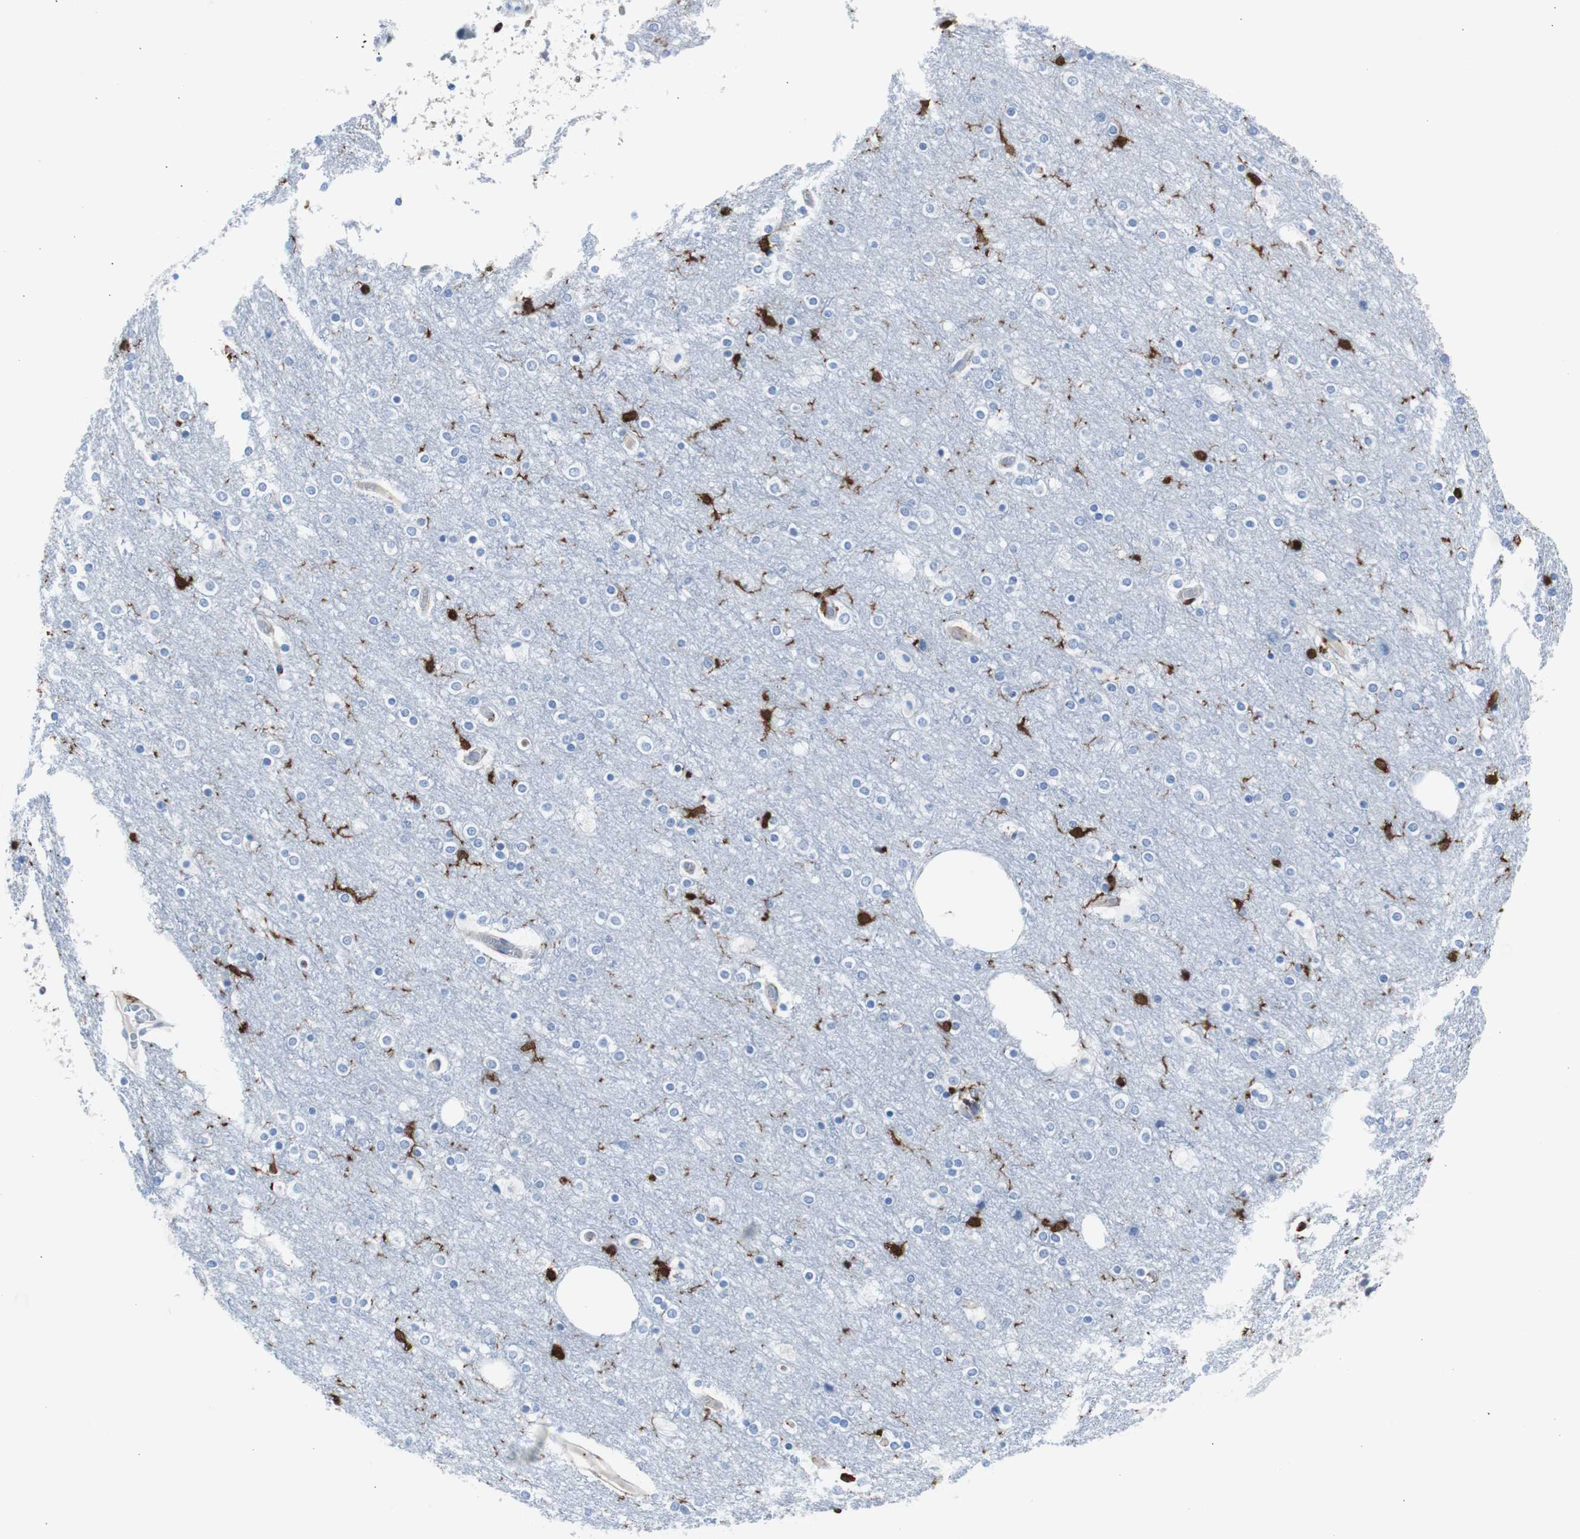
{"staining": {"intensity": "negative", "quantity": "none", "location": "none"}, "tissue": "cerebral cortex", "cell_type": "Endothelial cells", "image_type": "normal", "snomed": [{"axis": "morphology", "description": "Normal tissue, NOS"}, {"axis": "topography", "description": "Cerebral cortex"}], "caption": "IHC micrograph of unremarkable cerebral cortex stained for a protein (brown), which reveals no expression in endothelial cells. The staining is performed using DAB brown chromogen with nuclei counter-stained in using hematoxylin.", "gene": "SYK", "patient": {"sex": "female", "age": 54}}